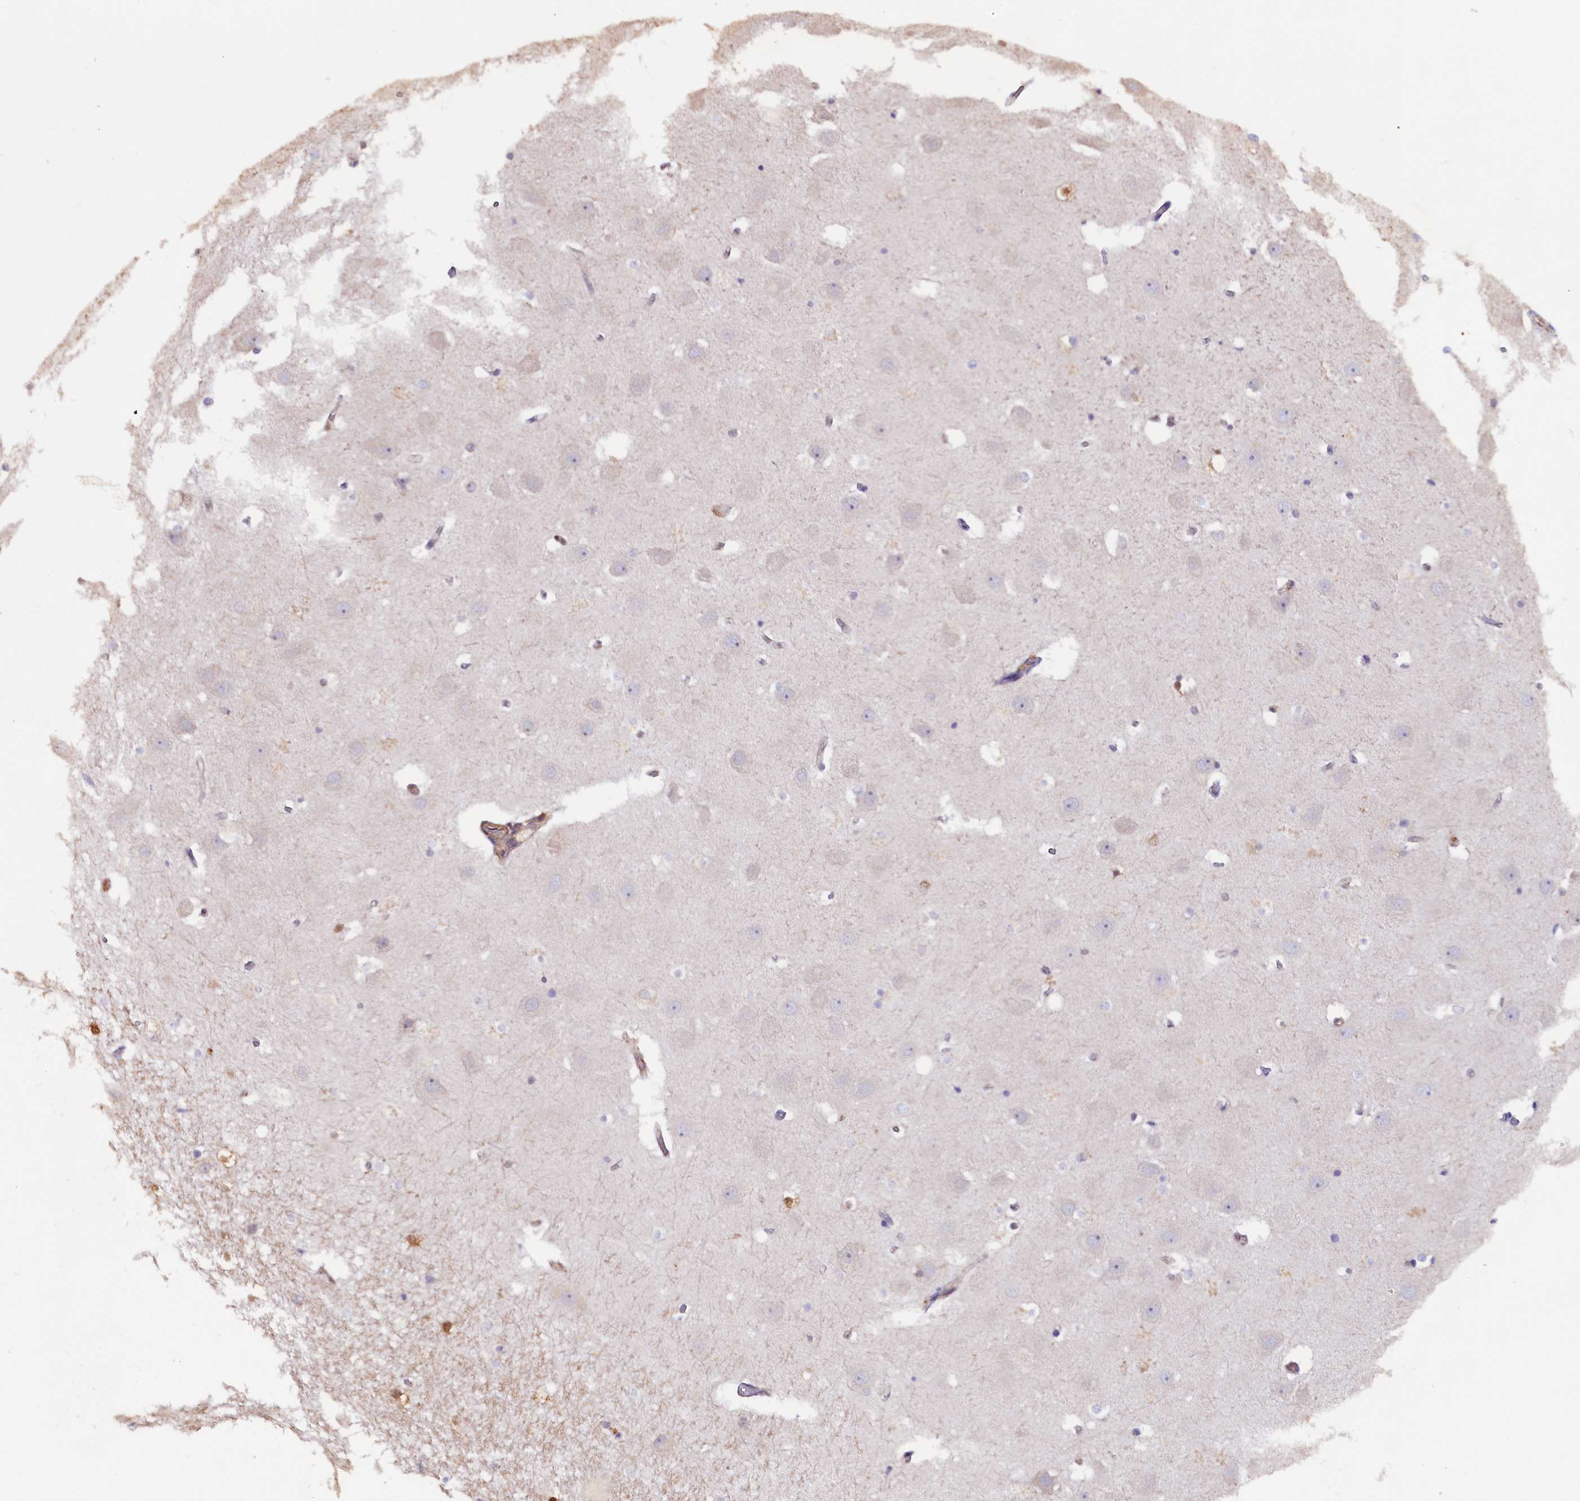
{"staining": {"intensity": "negative", "quantity": "none", "location": "none"}, "tissue": "hippocampus", "cell_type": "Glial cells", "image_type": "normal", "snomed": [{"axis": "morphology", "description": "Normal tissue, NOS"}, {"axis": "topography", "description": "Hippocampus"}], "caption": "This is an immunohistochemistry (IHC) image of normal human hippocampus. There is no staining in glial cells.", "gene": "JPT2", "patient": {"sex": "female", "age": 52}}